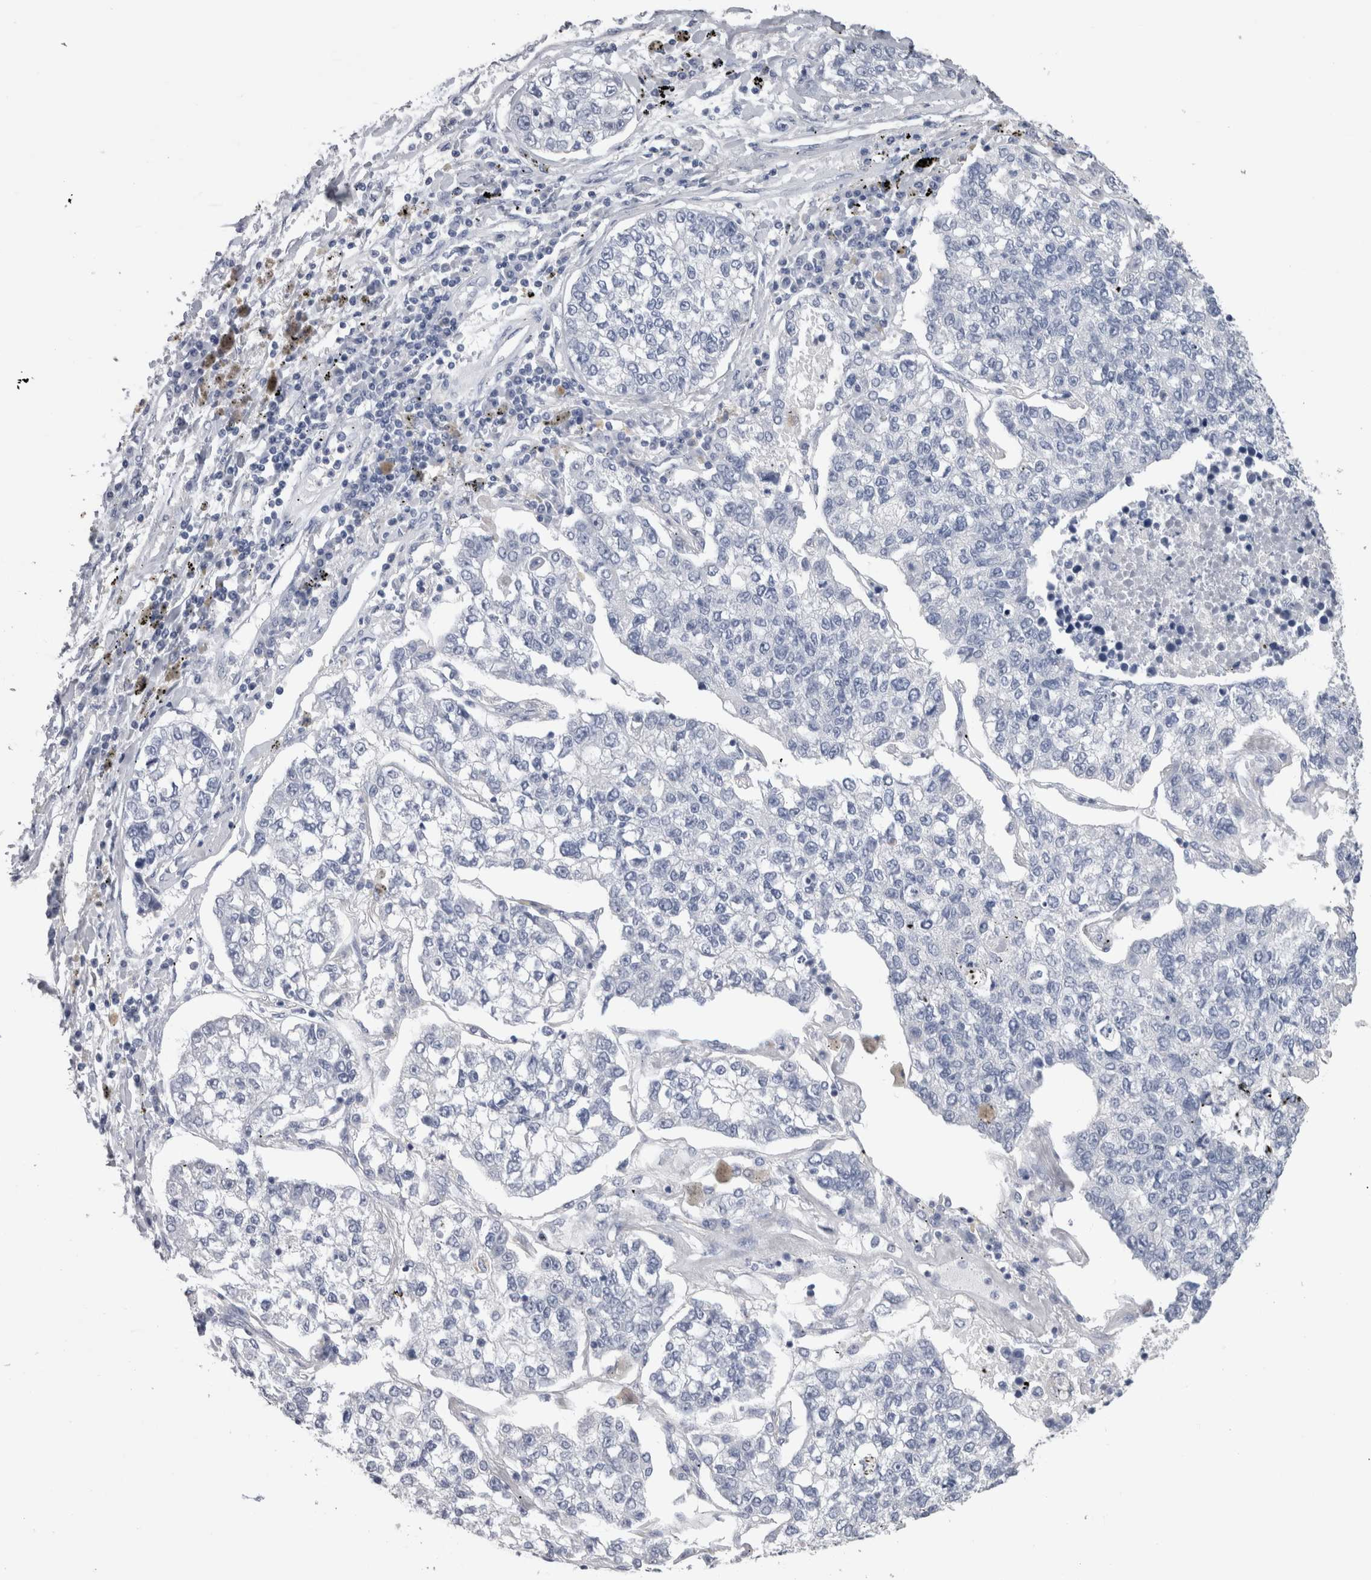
{"staining": {"intensity": "negative", "quantity": "none", "location": "none"}, "tissue": "lung cancer", "cell_type": "Tumor cells", "image_type": "cancer", "snomed": [{"axis": "morphology", "description": "Adenocarcinoma, NOS"}, {"axis": "topography", "description": "Lung"}], "caption": "IHC of human lung adenocarcinoma shows no expression in tumor cells.", "gene": "CA8", "patient": {"sex": "male", "age": 49}}